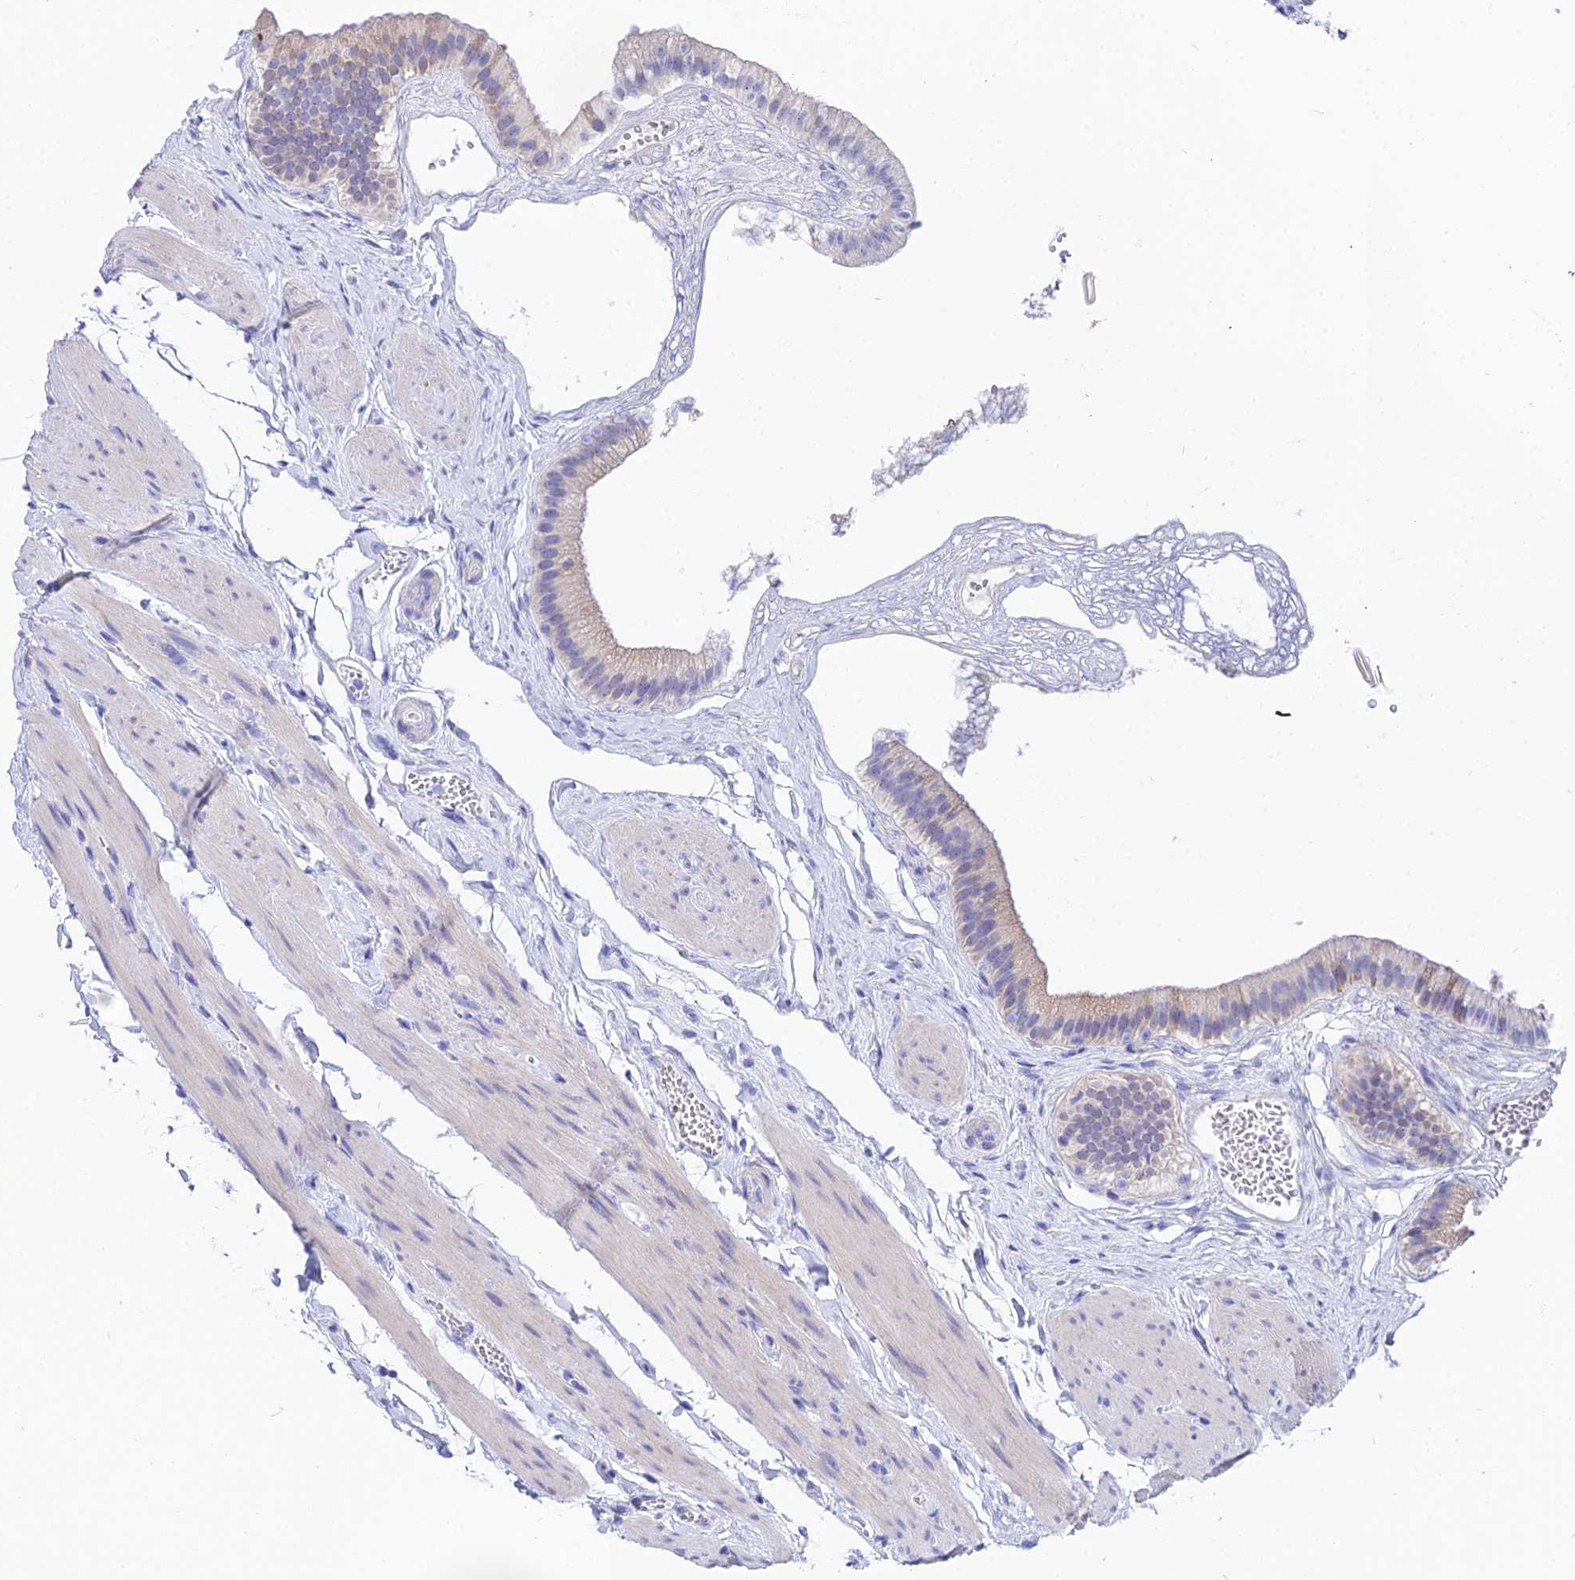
{"staining": {"intensity": "moderate", "quantity": "<25%", "location": "cytoplasmic/membranous"}, "tissue": "gallbladder", "cell_type": "Glandular cells", "image_type": "normal", "snomed": [{"axis": "morphology", "description": "Normal tissue, NOS"}, {"axis": "topography", "description": "Gallbladder"}], "caption": "An immunohistochemistry (IHC) image of normal tissue is shown. Protein staining in brown labels moderate cytoplasmic/membranous positivity in gallbladder within glandular cells.", "gene": "CEP41", "patient": {"sex": "female", "age": 54}}